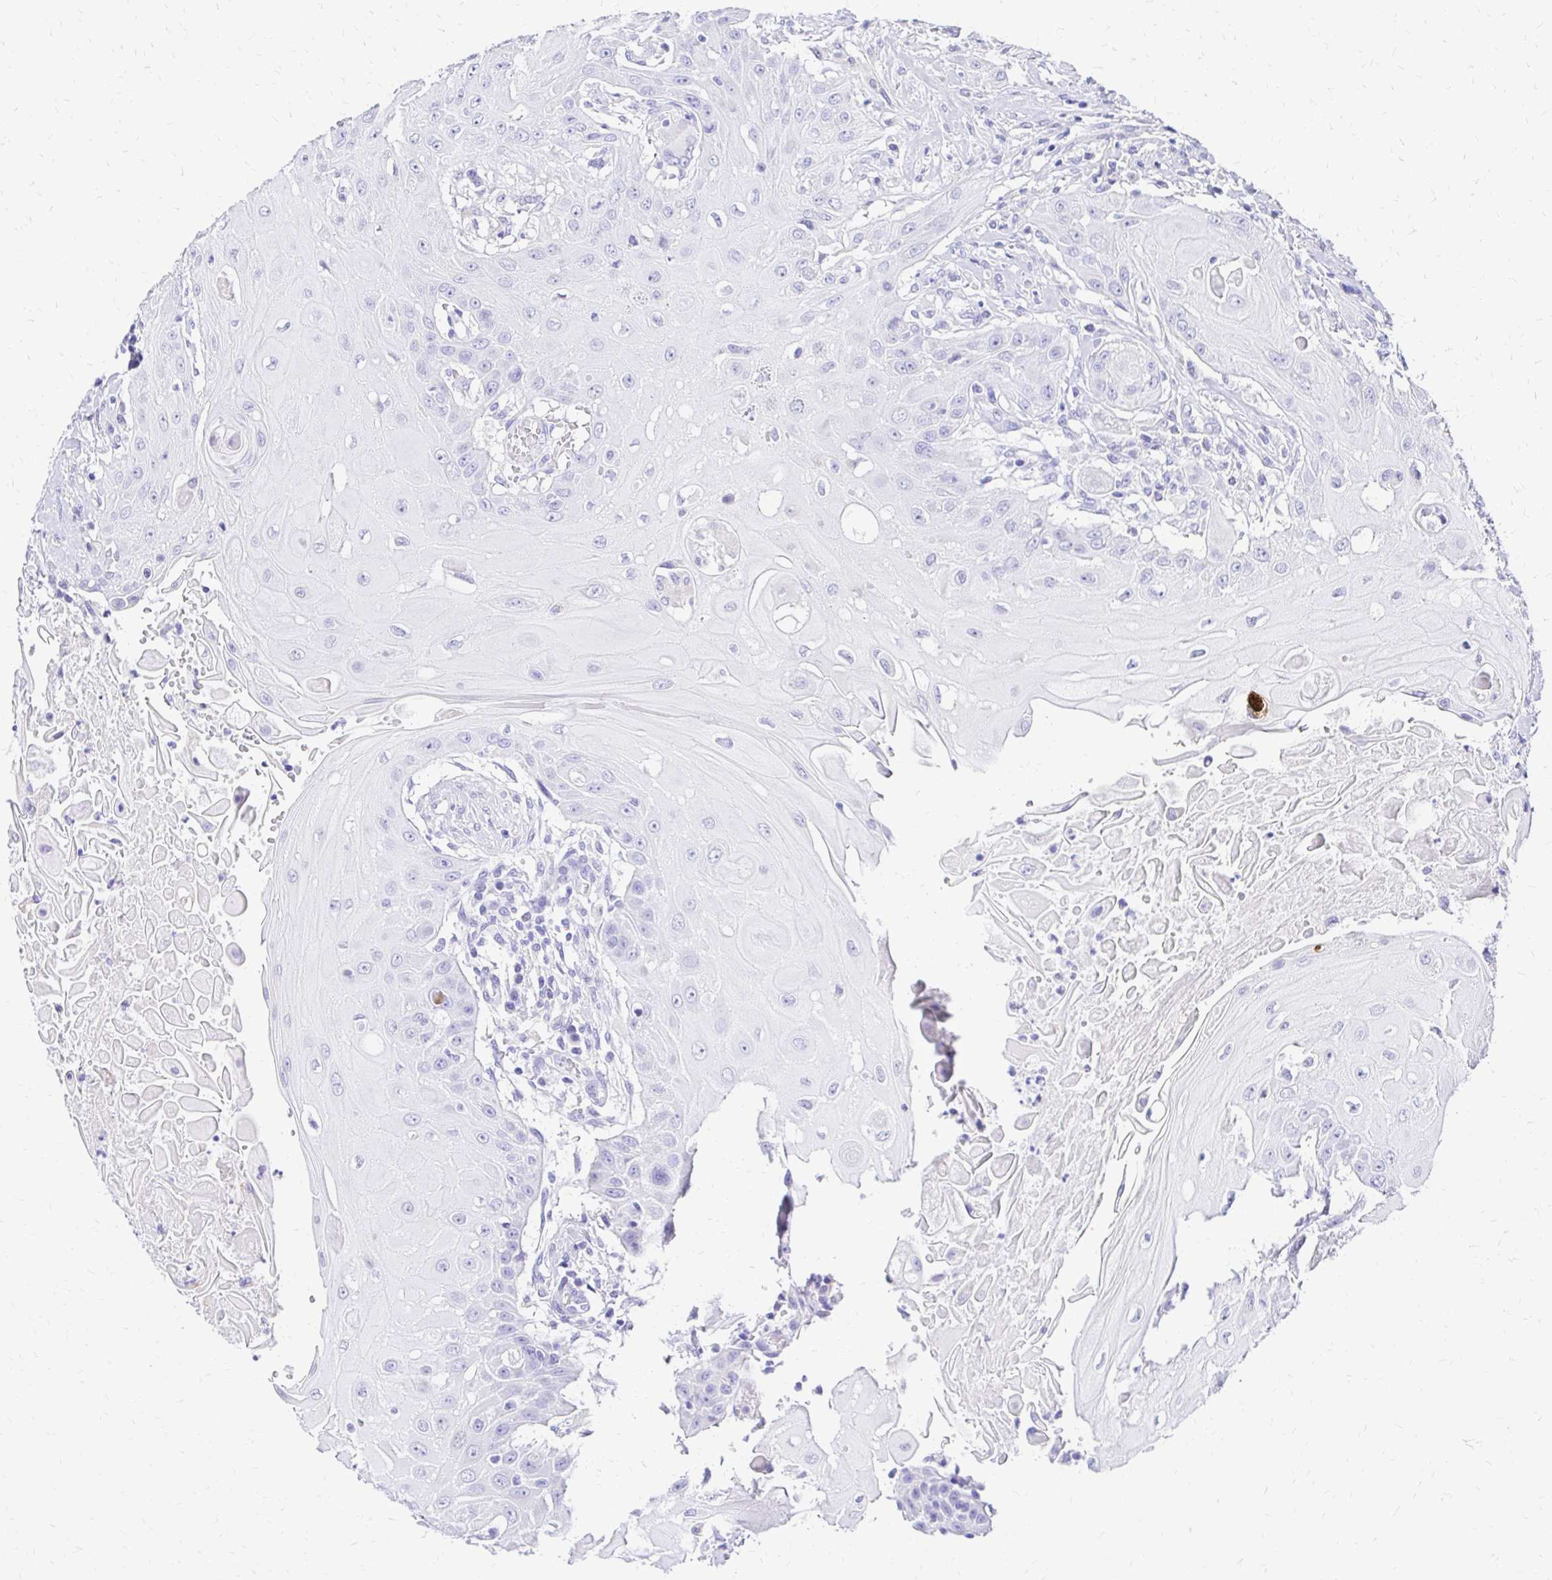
{"staining": {"intensity": "negative", "quantity": "none", "location": "none"}, "tissue": "head and neck cancer", "cell_type": "Tumor cells", "image_type": "cancer", "snomed": [{"axis": "morphology", "description": "Squamous cell carcinoma, NOS"}, {"axis": "topography", "description": "Oral tissue"}, {"axis": "topography", "description": "Head-Neck"}, {"axis": "topography", "description": "Neck, NOS"}], "caption": "This is a image of immunohistochemistry (IHC) staining of squamous cell carcinoma (head and neck), which shows no expression in tumor cells. (Immunohistochemistry (ihc), brightfield microscopy, high magnification).", "gene": "S100G", "patient": {"sex": "female", "age": 55}}